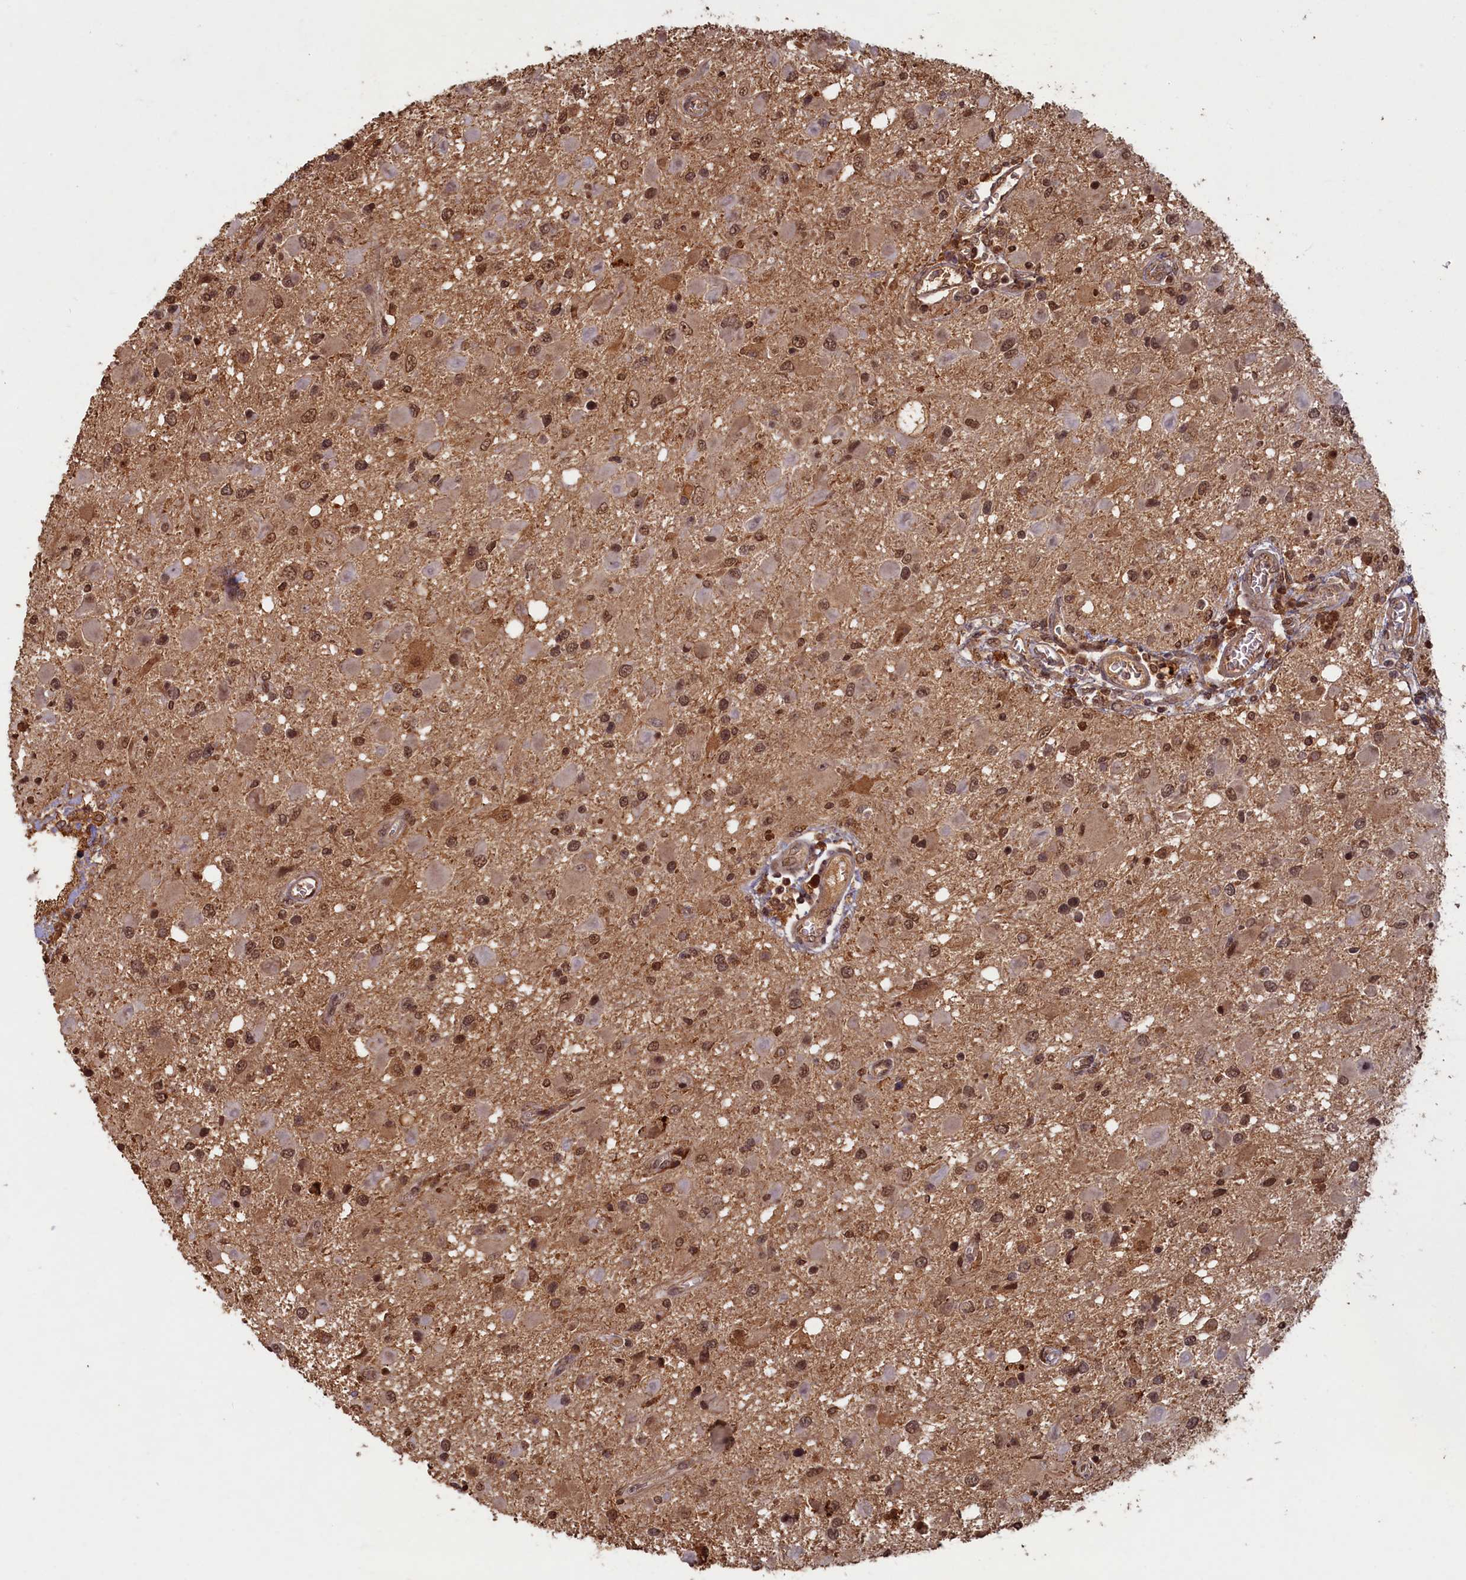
{"staining": {"intensity": "moderate", "quantity": ">75%", "location": "nuclear"}, "tissue": "glioma", "cell_type": "Tumor cells", "image_type": "cancer", "snomed": [{"axis": "morphology", "description": "Glioma, malignant, High grade"}, {"axis": "topography", "description": "Brain"}], "caption": "Human malignant high-grade glioma stained with a brown dye shows moderate nuclear positive positivity in approximately >75% of tumor cells.", "gene": "BRCA1", "patient": {"sex": "male", "age": 53}}